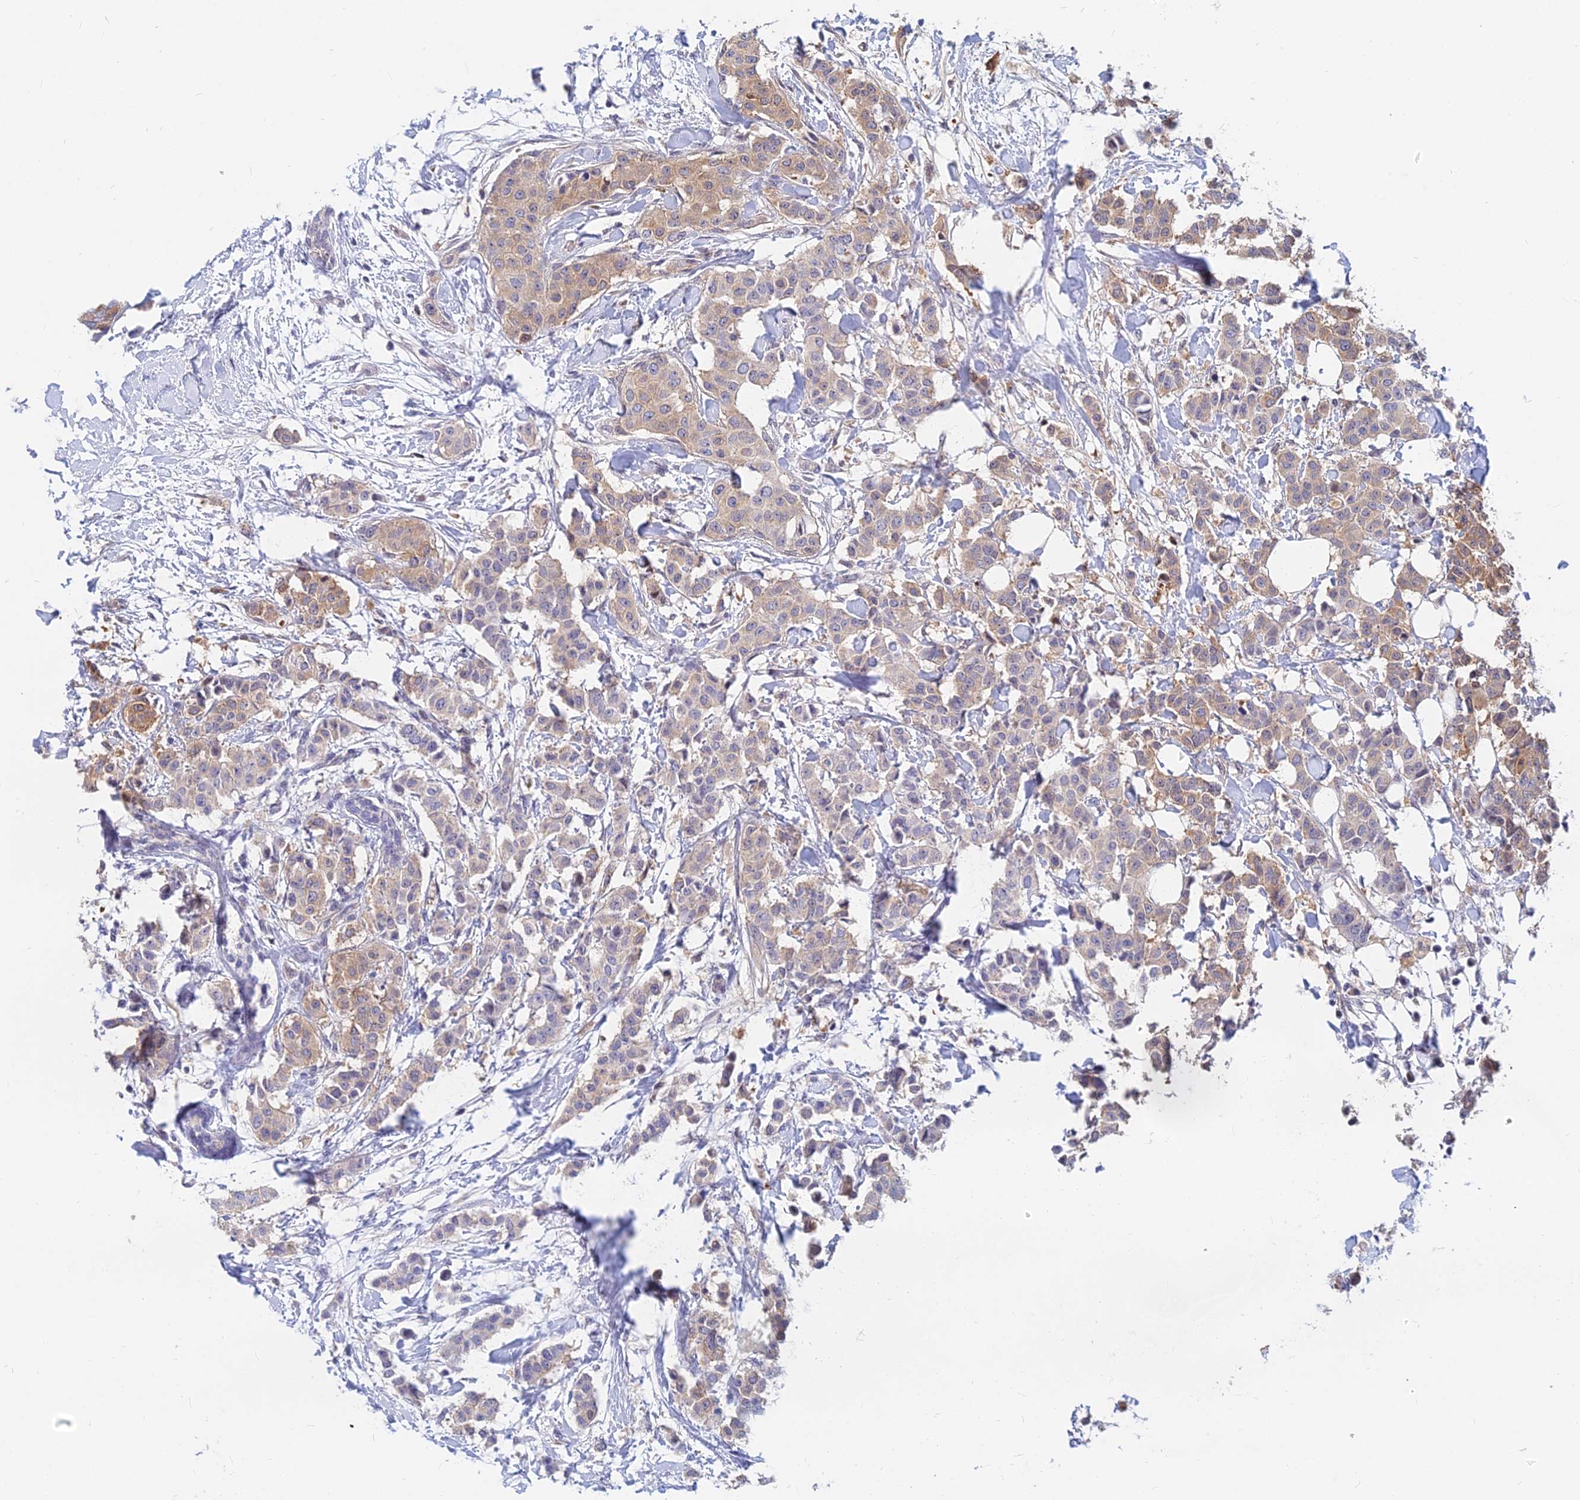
{"staining": {"intensity": "weak", "quantity": "25%-75%", "location": "cytoplasmic/membranous"}, "tissue": "breast cancer", "cell_type": "Tumor cells", "image_type": "cancer", "snomed": [{"axis": "morphology", "description": "Duct carcinoma"}, {"axis": "topography", "description": "Breast"}], "caption": "Infiltrating ductal carcinoma (breast) stained with DAB (3,3'-diaminobenzidine) immunohistochemistry (IHC) displays low levels of weak cytoplasmic/membranous expression in about 25%-75% of tumor cells.", "gene": "B3GALT4", "patient": {"sex": "female", "age": 40}}